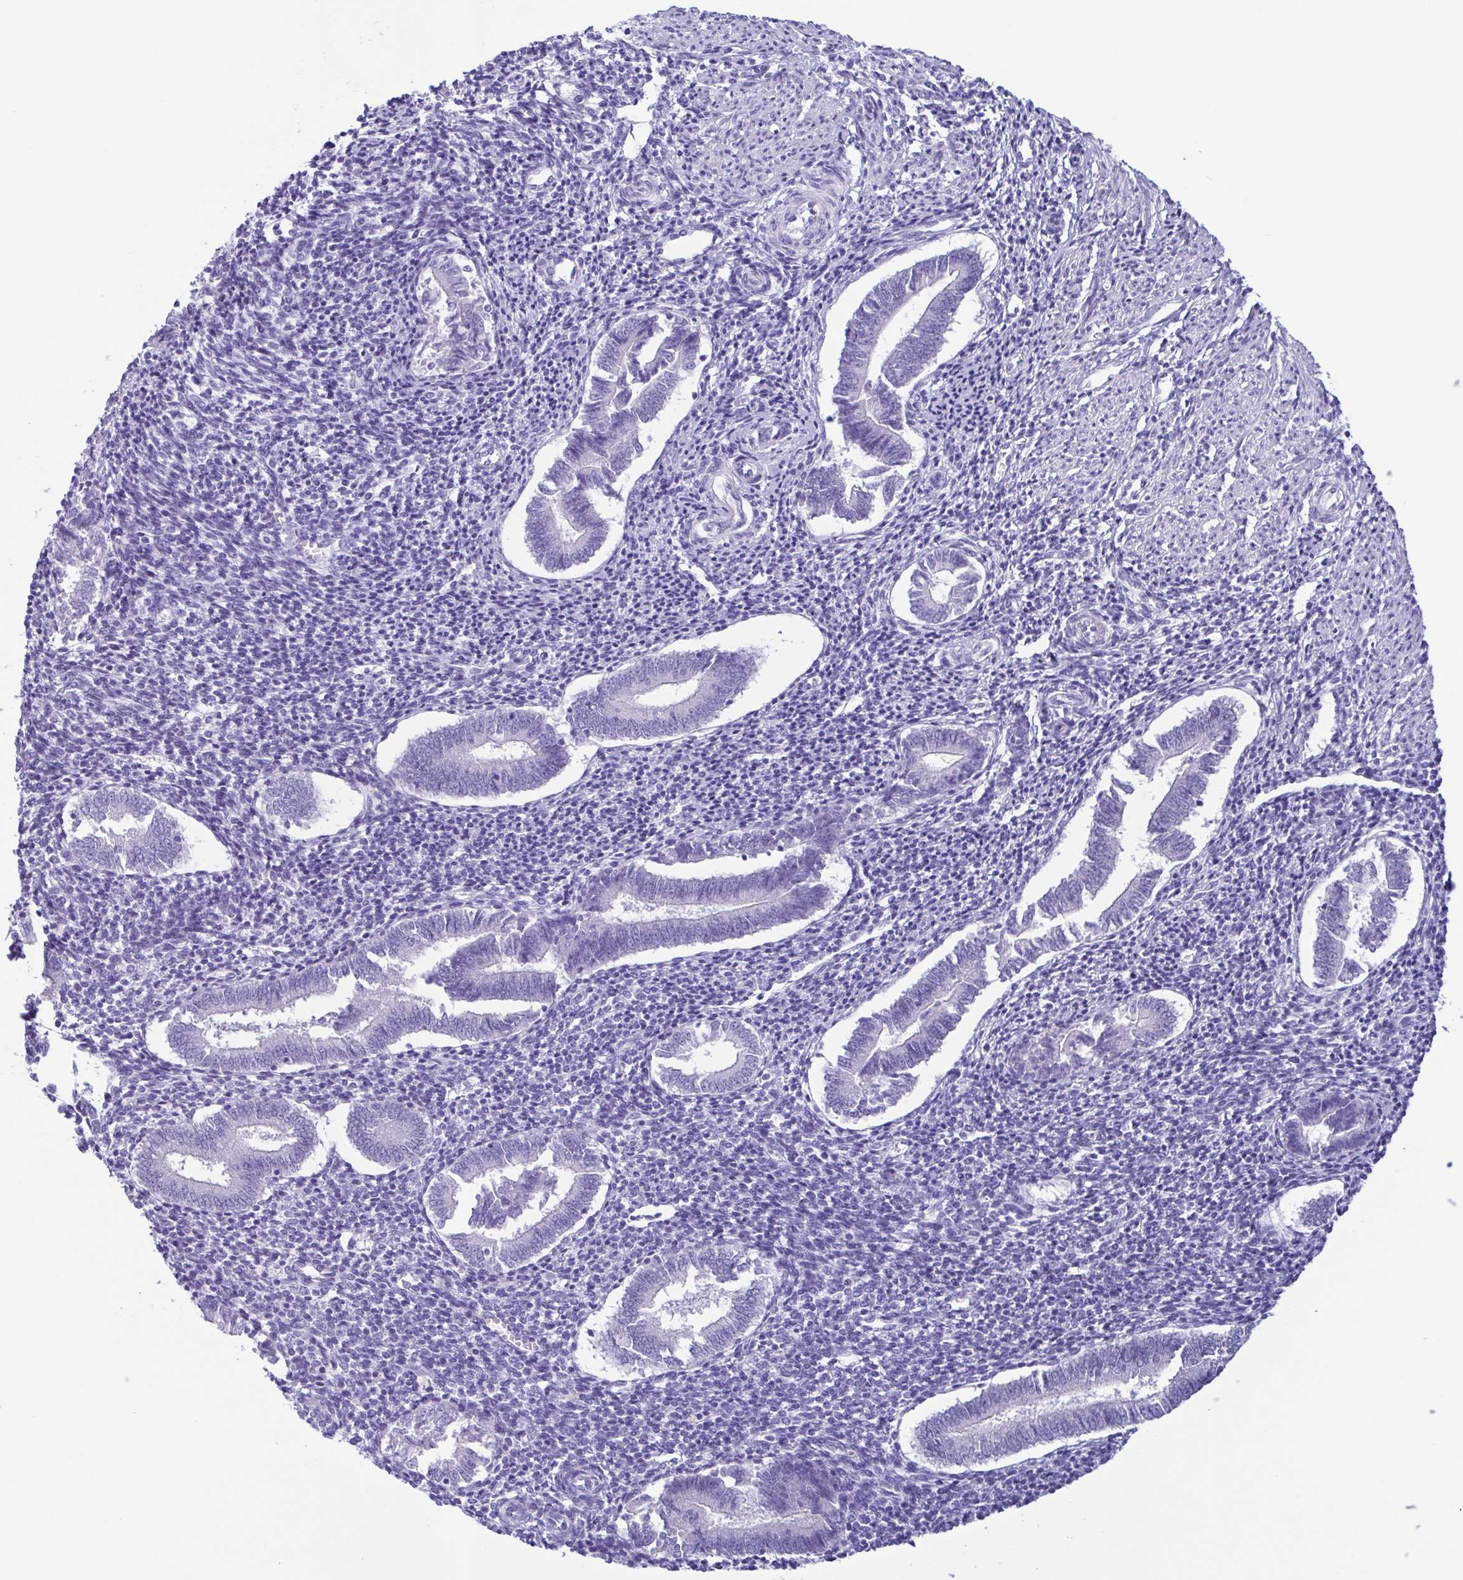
{"staining": {"intensity": "negative", "quantity": "none", "location": "none"}, "tissue": "endometrium", "cell_type": "Cells in endometrial stroma", "image_type": "normal", "snomed": [{"axis": "morphology", "description": "Normal tissue, NOS"}, {"axis": "topography", "description": "Endometrium"}], "caption": "Immunohistochemistry (IHC) histopathology image of unremarkable human endometrium stained for a protein (brown), which exhibits no positivity in cells in endometrial stroma.", "gene": "TSPY10", "patient": {"sex": "female", "age": 25}}